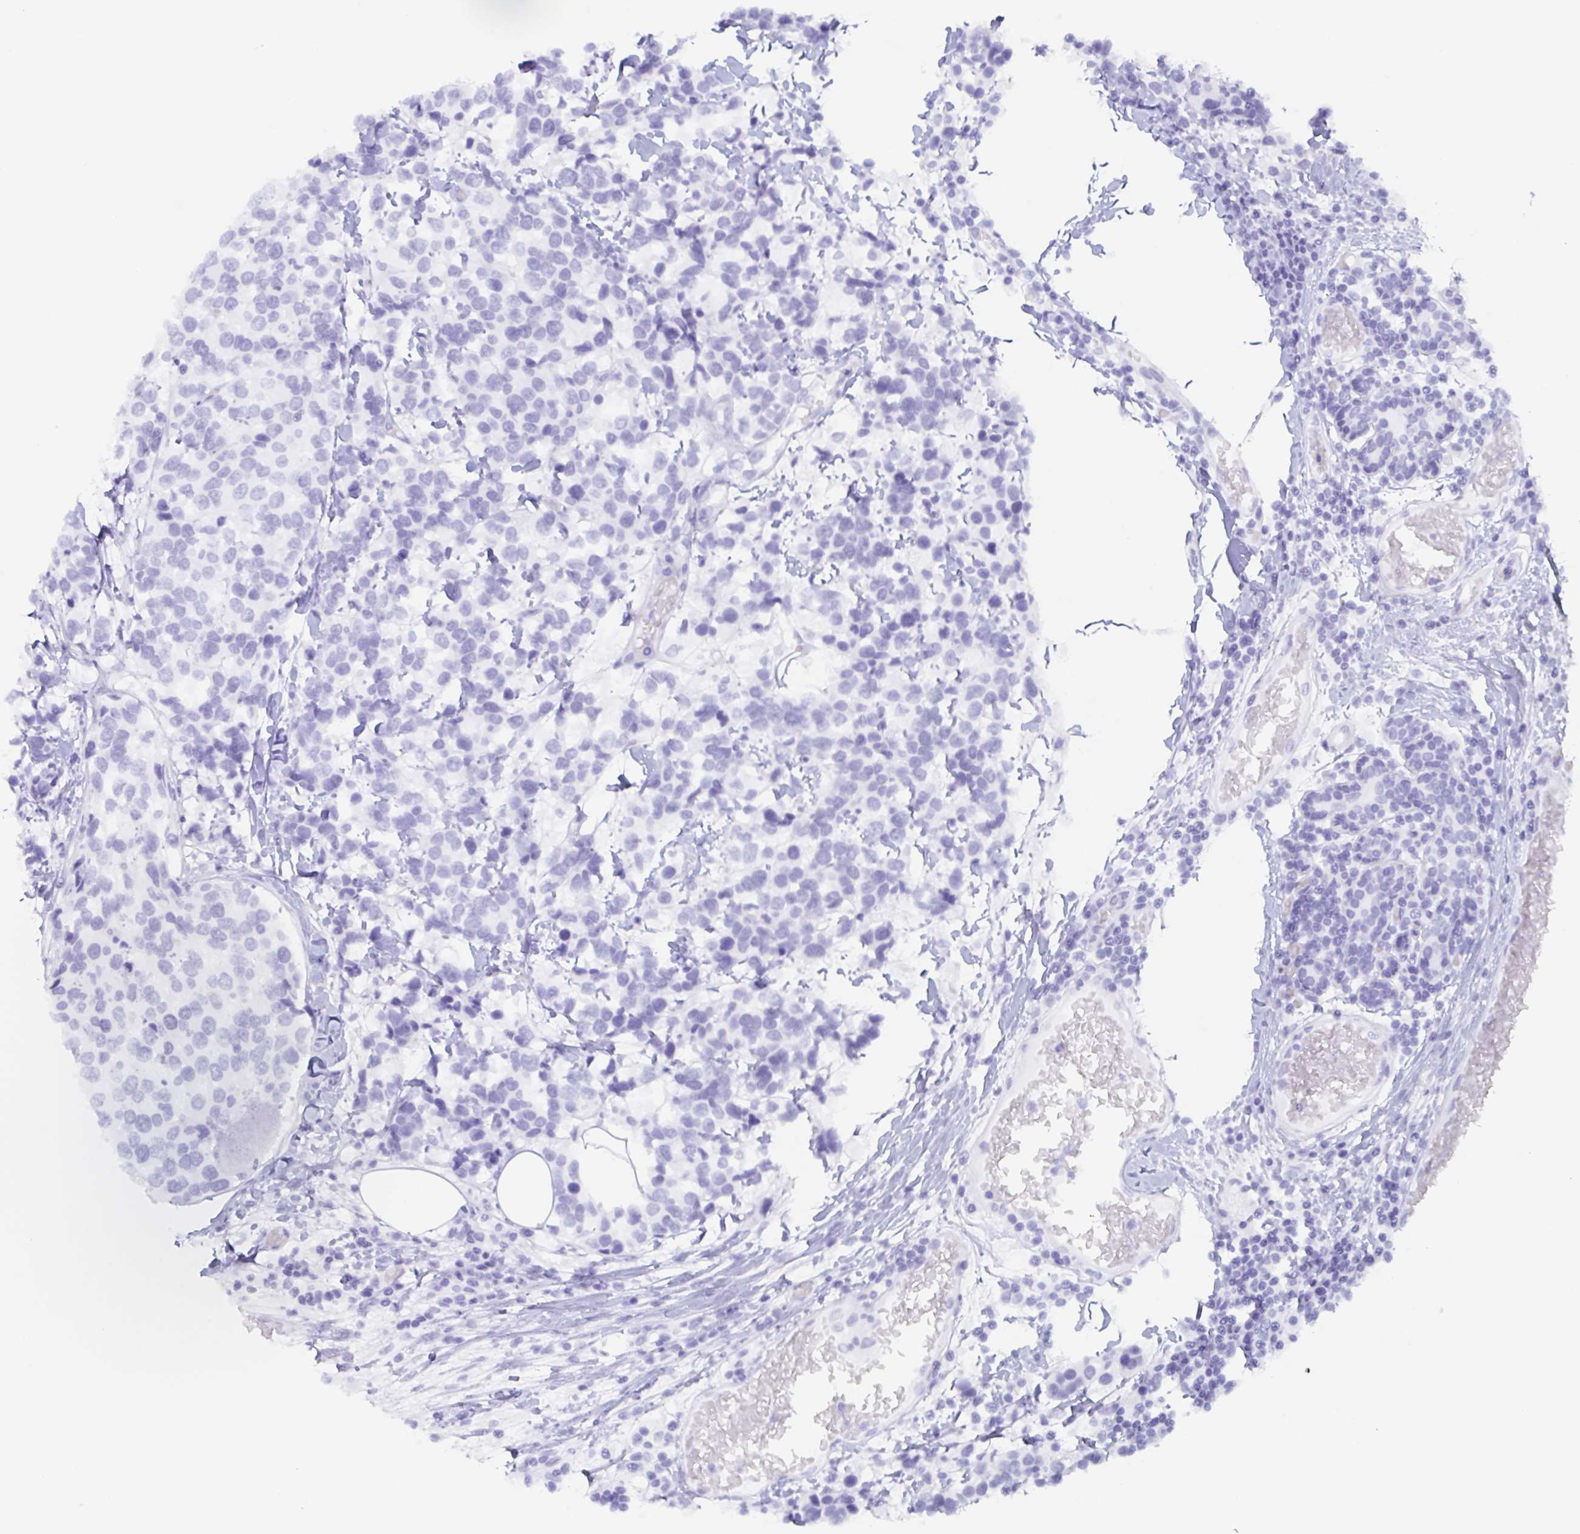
{"staining": {"intensity": "negative", "quantity": "none", "location": "none"}, "tissue": "breast cancer", "cell_type": "Tumor cells", "image_type": "cancer", "snomed": [{"axis": "morphology", "description": "Lobular carcinoma"}, {"axis": "topography", "description": "Breast"}], "caption": "Tumor cells show no significant expression in breast cancer (lobular carcinoma).", "gene": "AGFG2", "patient": {"sex": "female", "age": 59}}